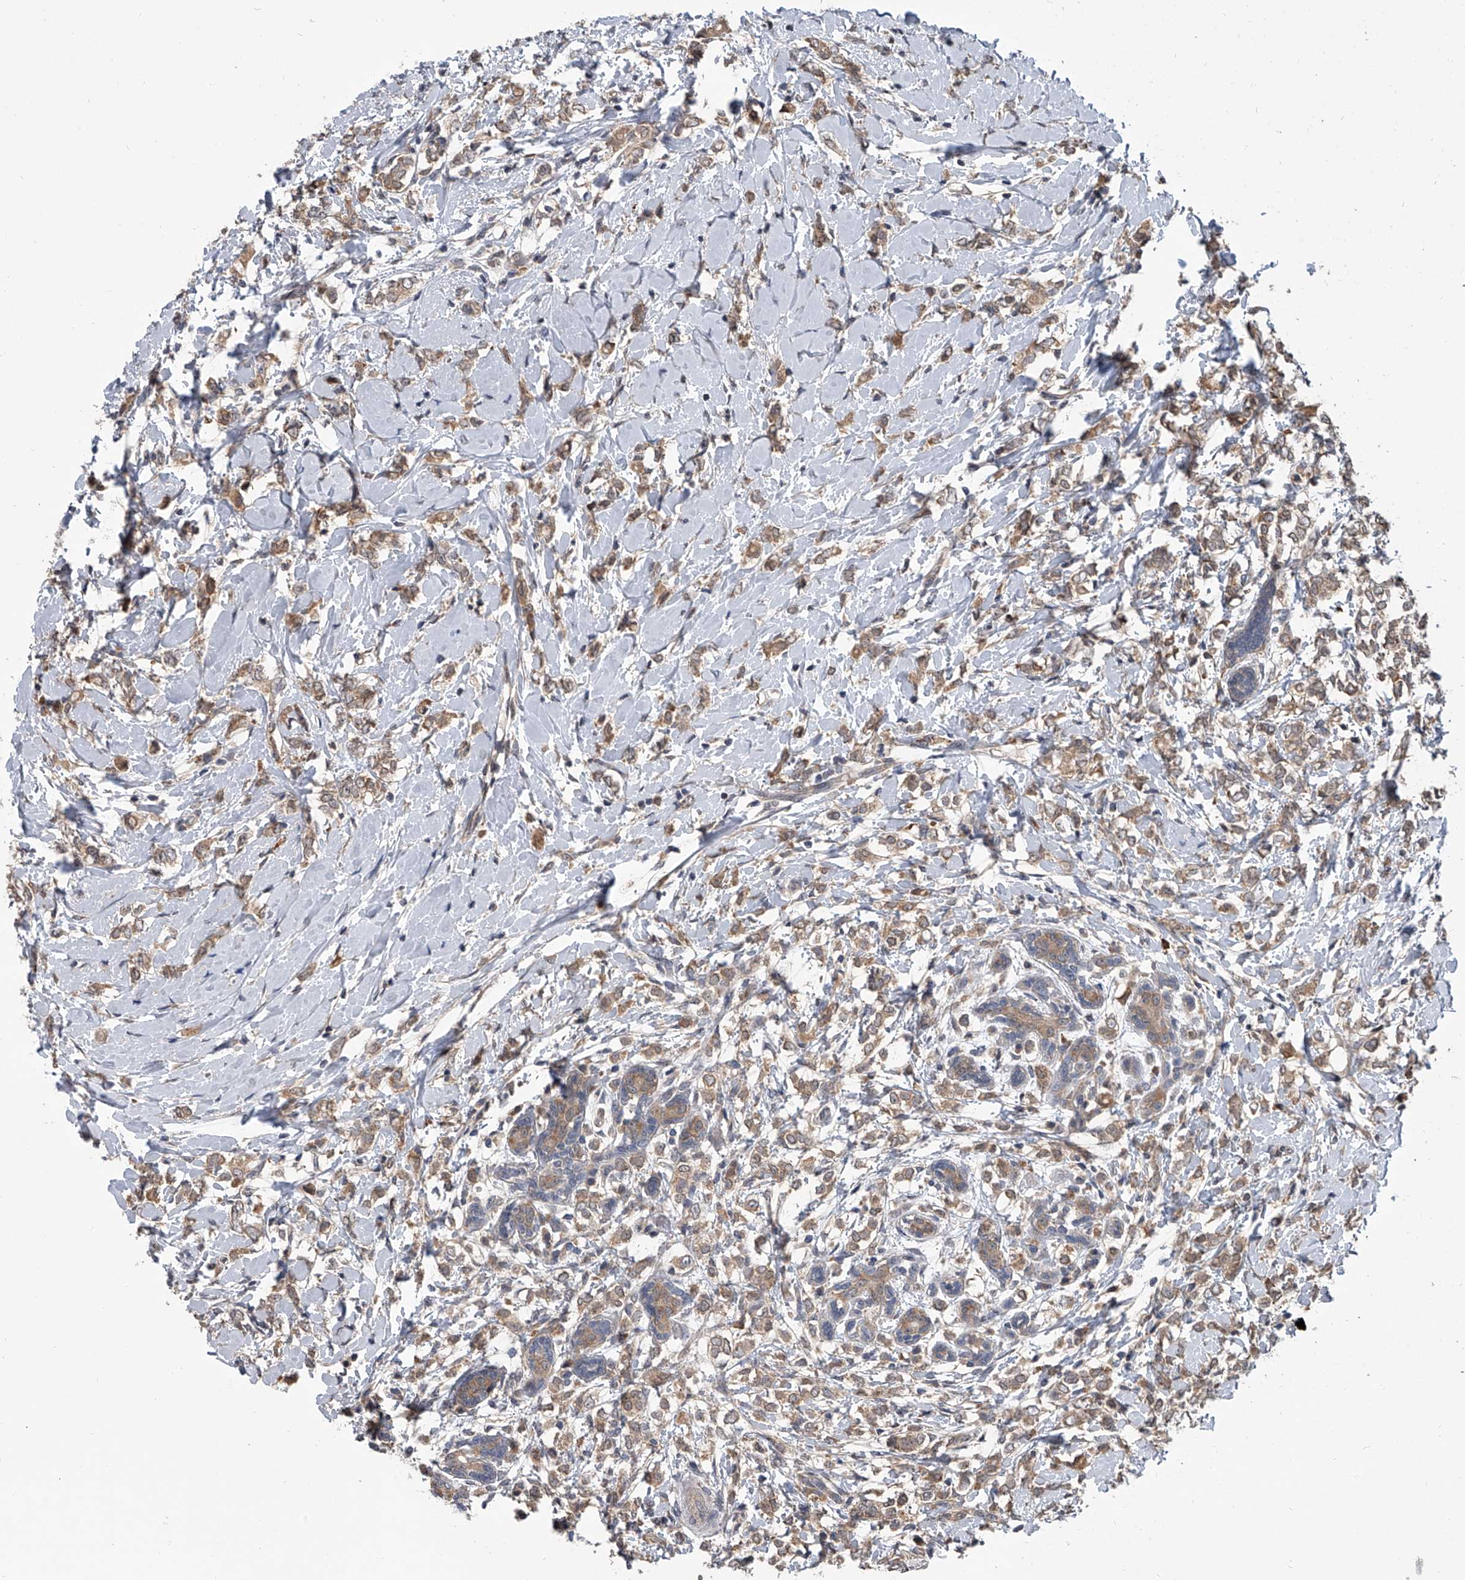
{"staining": {"intensity": "moderate", "quantity": ">75%", "location": "cytoplasmic/membranous"}, "tissue": "breast cancer", "cell_type": "Tumor cells", "image_type": "cancer", "snomed": [{"axis": "morphology", "description": "Normal tissue, NOS"}, {"axis": "morphology", "description": "Lobular carcinoma"}, {"axis": "topography", "description": "Breast"}], "caption": "Moderate cytoplasmic/membranous protein positivity is appreciated in about >75% of tumor cells in breast cancer. The staining was performed using DAB to visualize the protein expression in brown, while the nuclei were stained in blue with hematoxylin (Magnification: 20x).", "gene": "GEMIN8", "patient": {"sex": "female", "age": 47}}